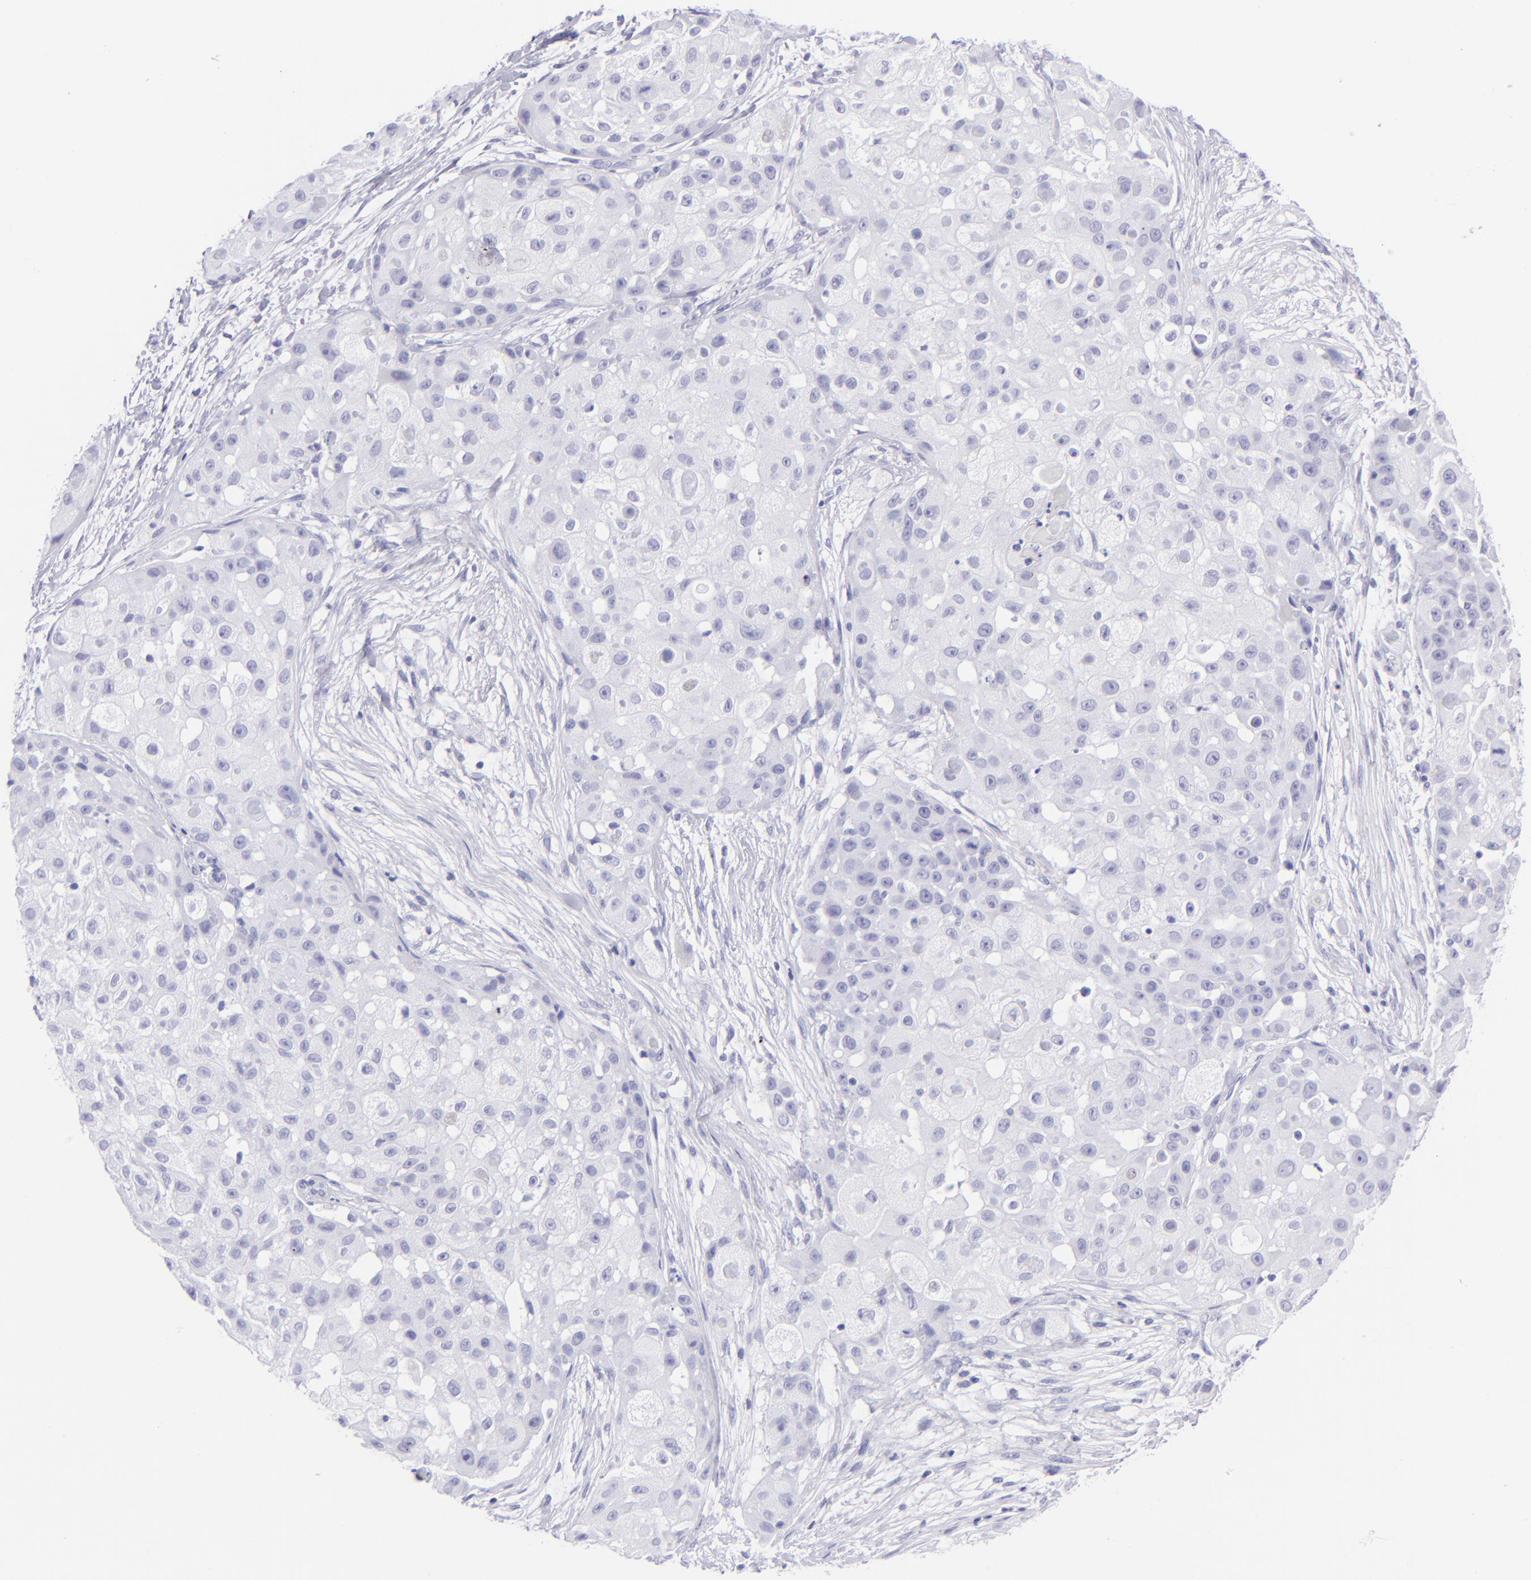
{"staining": {"intensity": "negative", "quantity": "none", "location": "none"}, "tissue": "skin cancer", "cell_type": "Tumor cells", "image_type": "cancer", "snomed": [{"axis": "morphology", "description": "Squamous cell carcinoma, NOS"}, {"axis": "topography", "description": "Skin"}], "caption": "Tumor cells show no significant protein positivity in skin squamous cell carcinoma. (DAB (3,3'-diaminobenzidine) immunohistochemistry (IHC), high magnification).", "gene": "SLC1A3", "patient": {"sex": "female", "age": 57}}